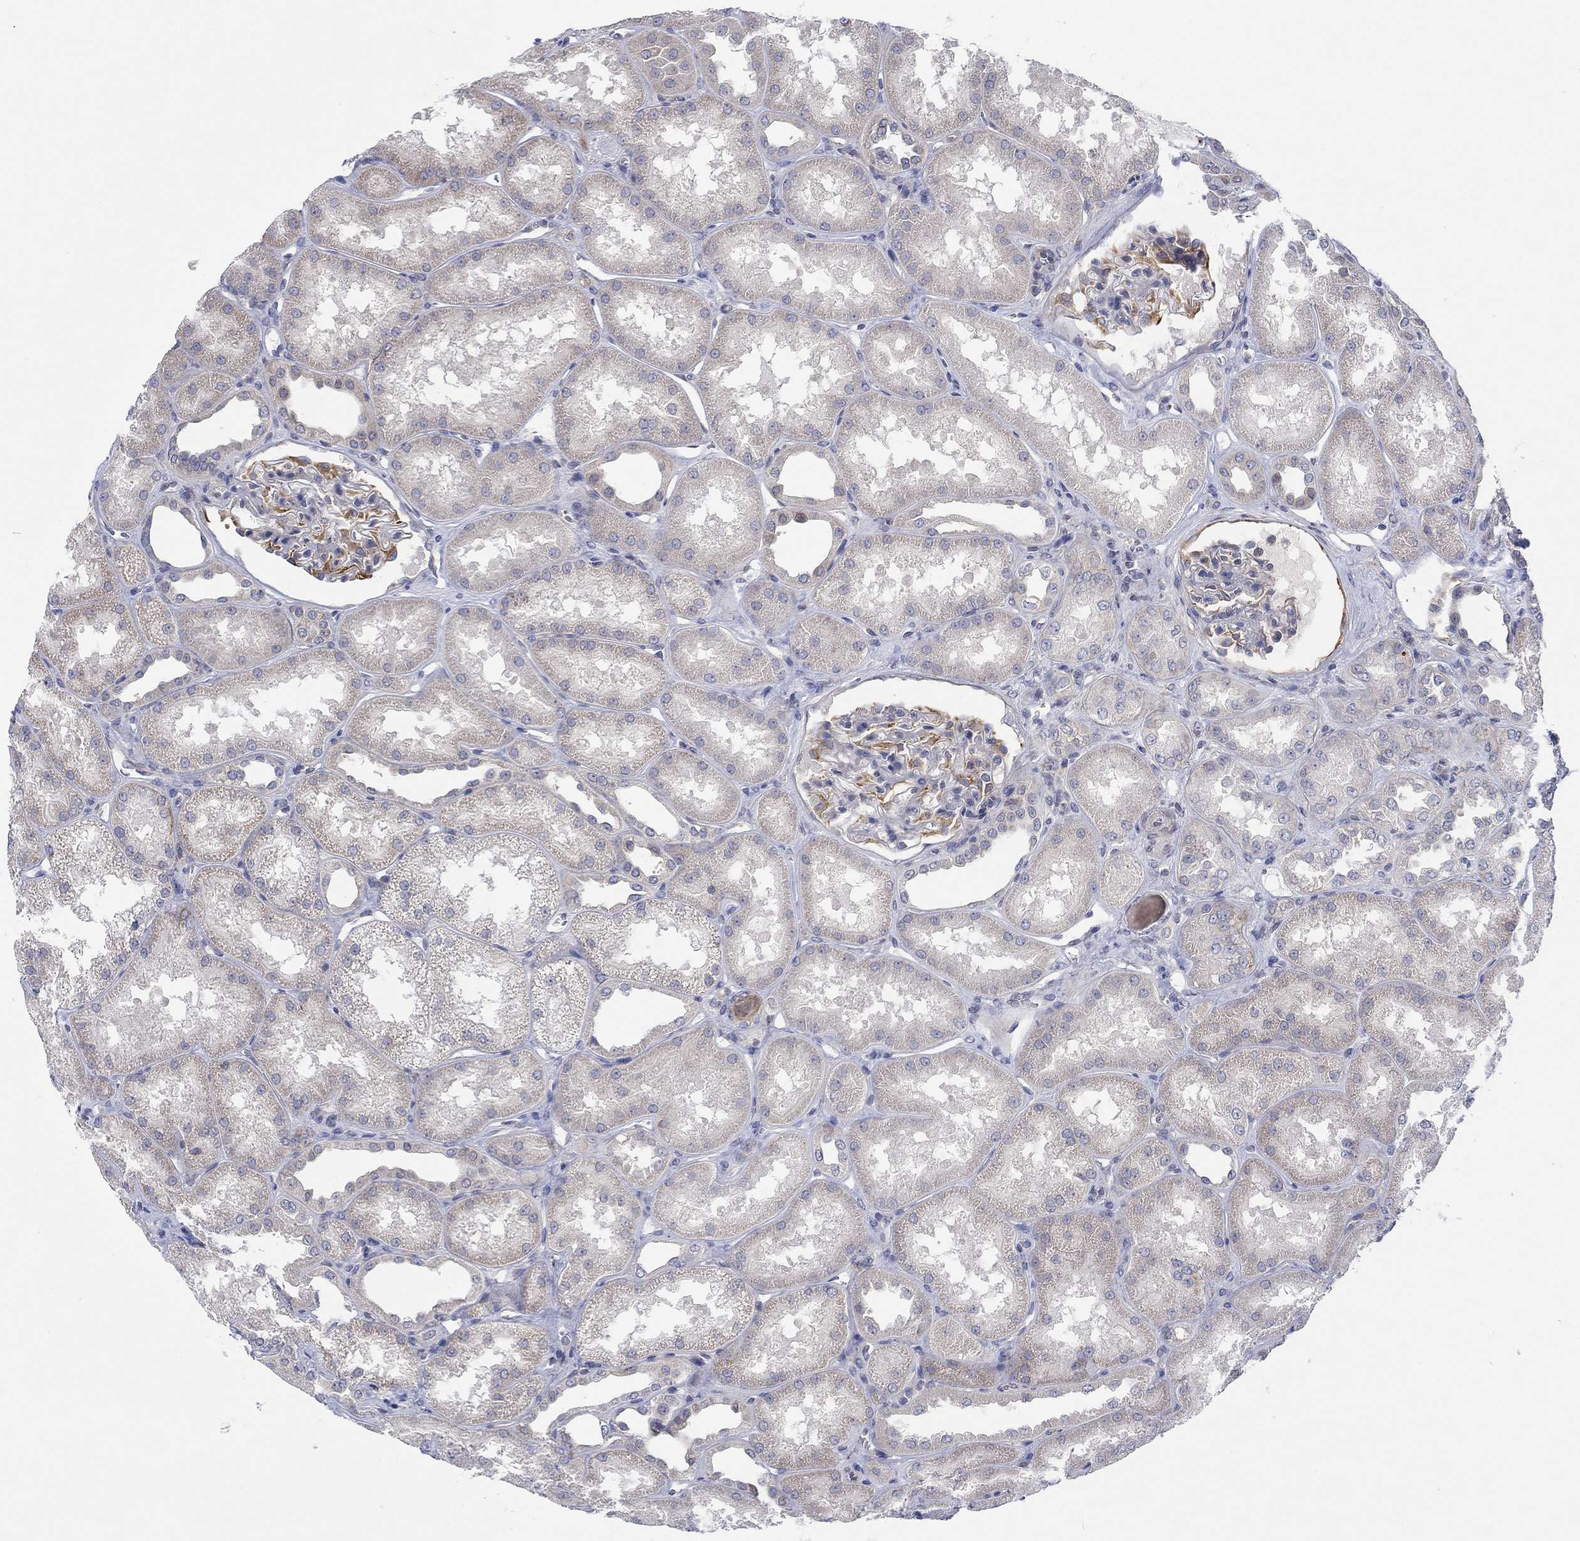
{"staining": {"intensity": "moderate", "quantity": "25%-75%", "location": "cytoplasmic/membranous"}, "tissue": "kidney", "cell_type": "Cells in glomeruli", "image_type": "normal", "snomed": [{"axis": "morphology", "description": "Normal tissue, NOS"}, {"axis": "topography", "description": "Kidney"}], "caption": "Protein positivity by immunohistochemistry shows moderate cytoplasmic/membranous positivity in about 25%-75% of cells in glomeruli in unremarkable kidney.", "gene": "CAMK1D", "patient": {"sex": "male", "age": 61}}